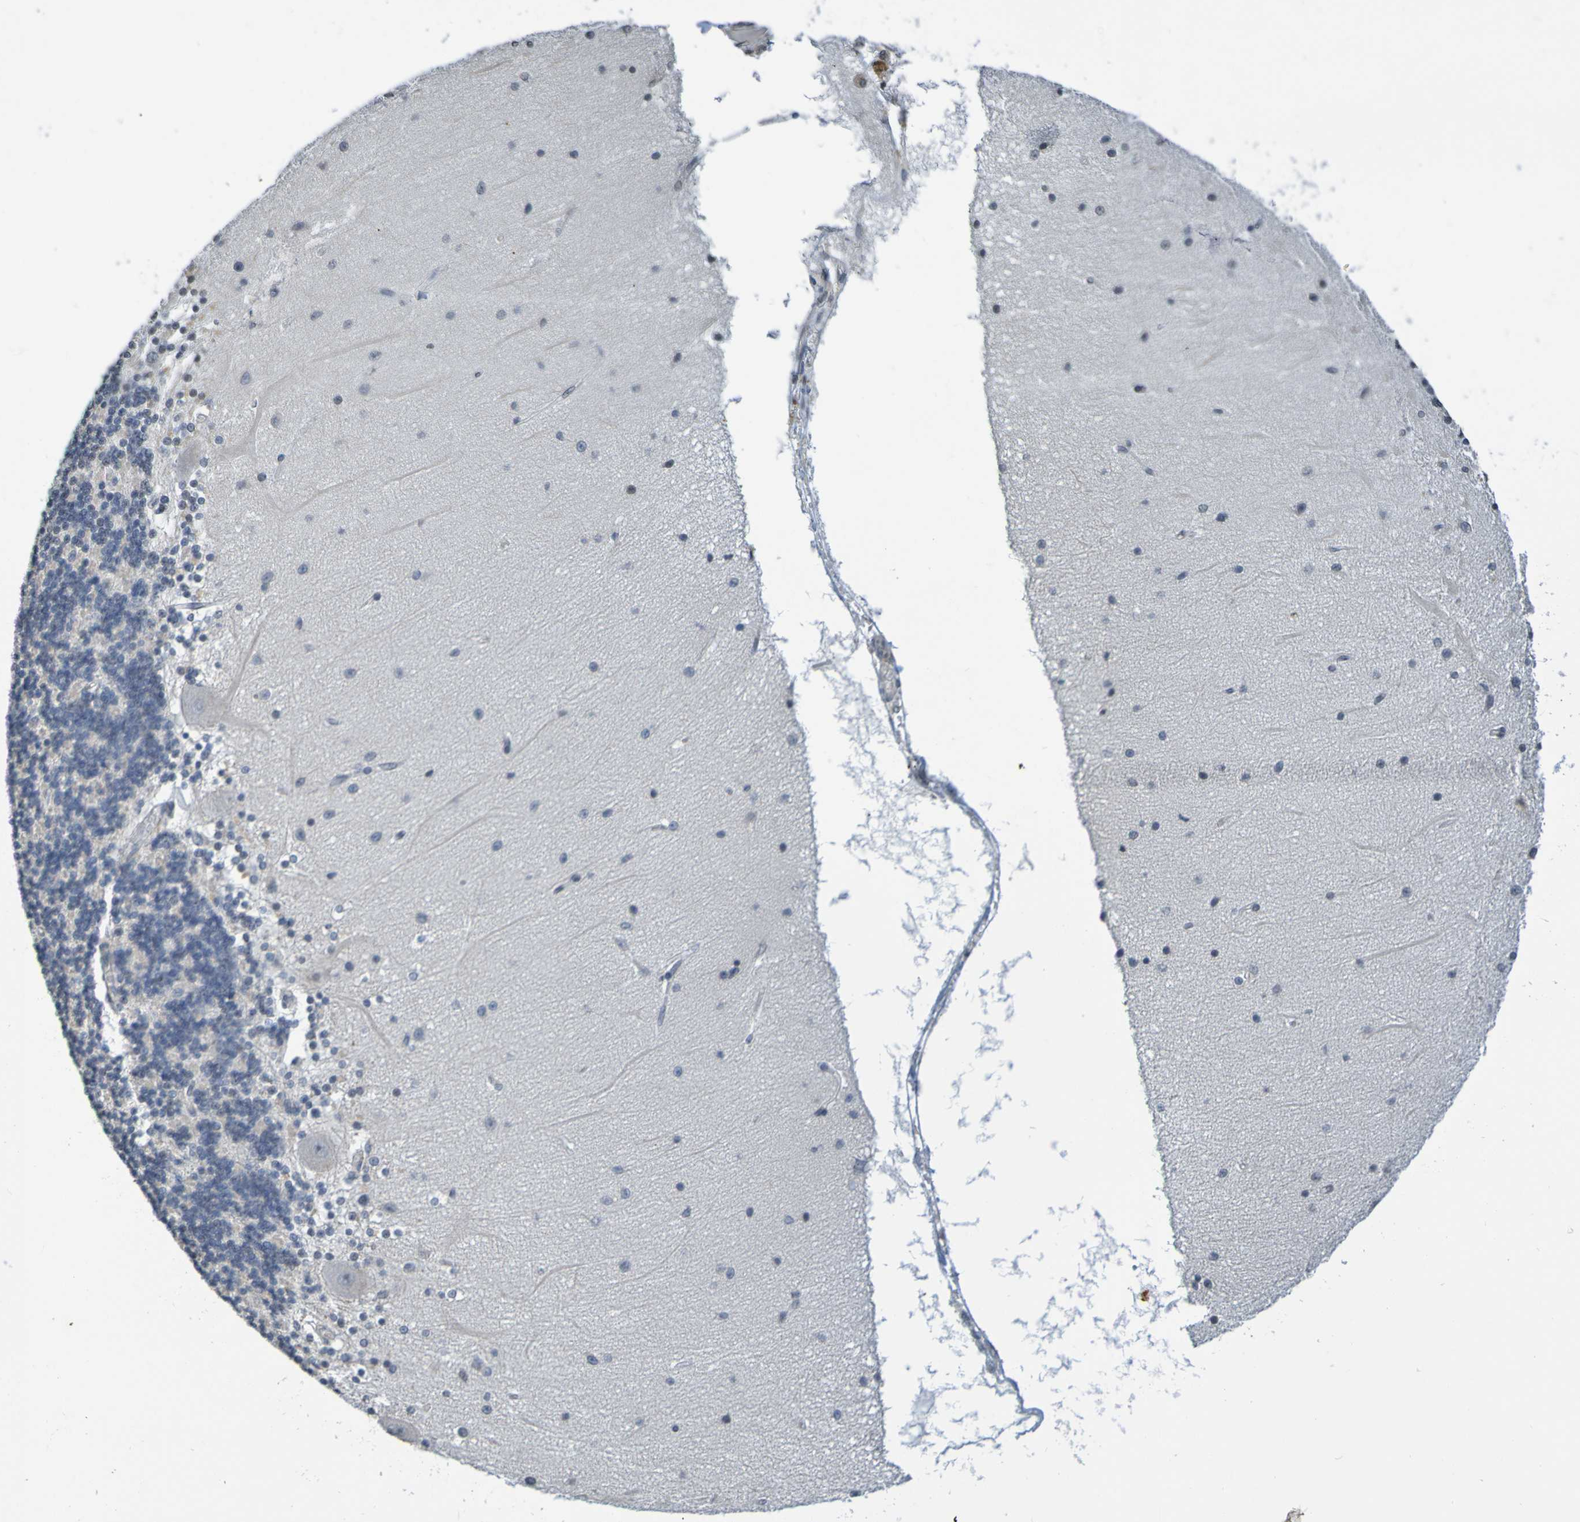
{"staining": {"intensity": "negative", "quantity": "none", "location": "none"}, "tissue": "cerebellum", "cell_type": "Cells in granular layer", "image_type": "normal", "snomed": [{"axis": "morphology", "description": "Normal tissue, NOS"}, {"axis": "topography", "description": "Cerebellum"}], "caption": "A high-resolution micrograph shows immunohistochemistry (IHC) staining of unremarkable cerebellum, which exhibits no significant staining in cells in granular layer.", "gene": "C3AR1", "patient": {"sex": "female", "age": 54}}